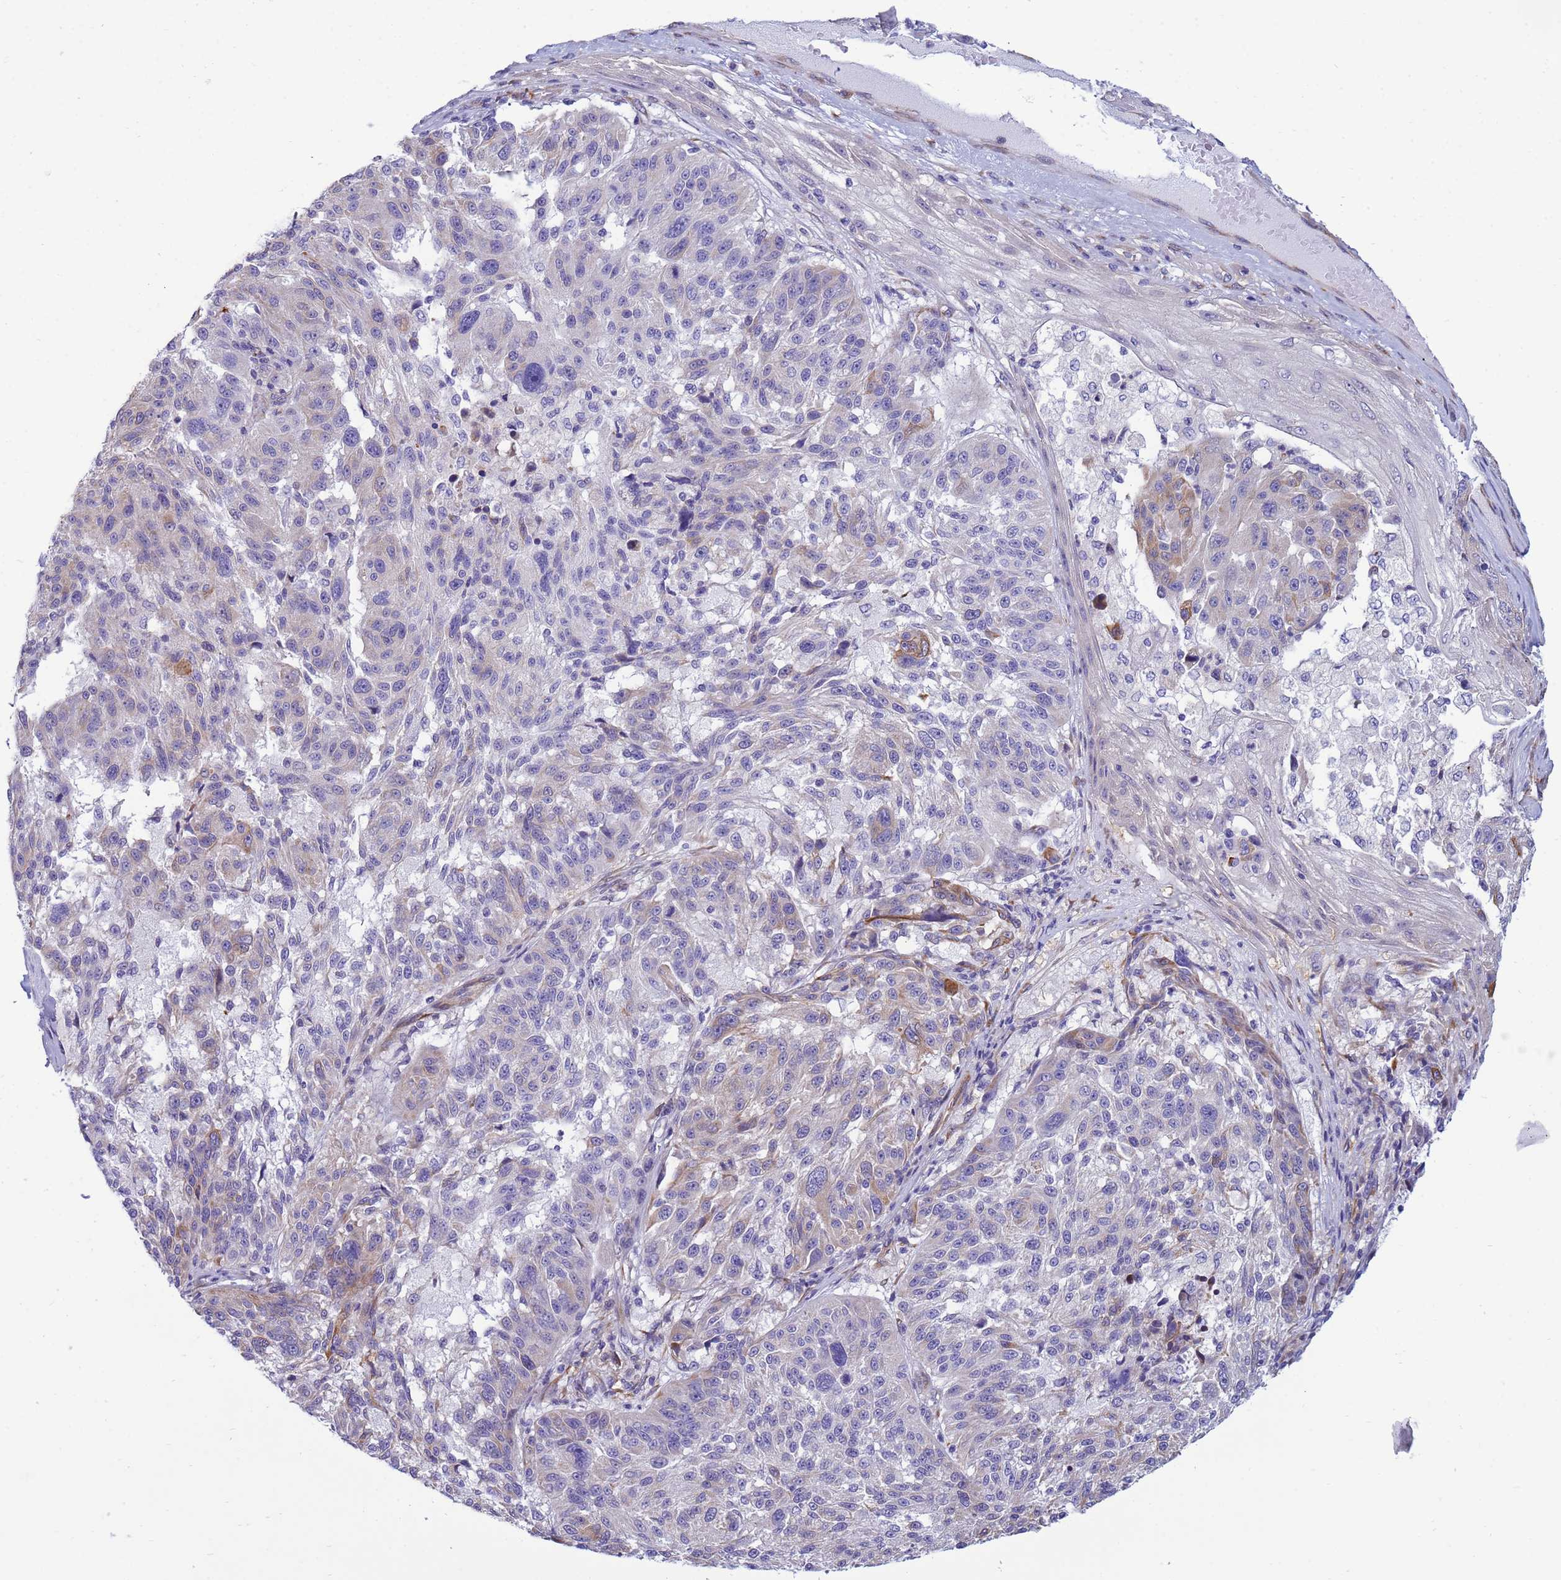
{"staining": {"intensity": "weak", "quantity": "<25%", "location": "cytoplasmic/membranous"}, "tissue": "melanoma", "cell_type": "Tumor cells", "image_type": "cancer", "snomed": [{"axis": "morphology", "description": "Malignant melanoma, NOS"}, {"axis": "topography", "description": "Skin"}], "caption": "Immunohistochemical staining of human malignant melanoma shows no significant staining in tumor cells.", "gene": "TRPC6", "patient": {"sex": "male", "age": 53}}